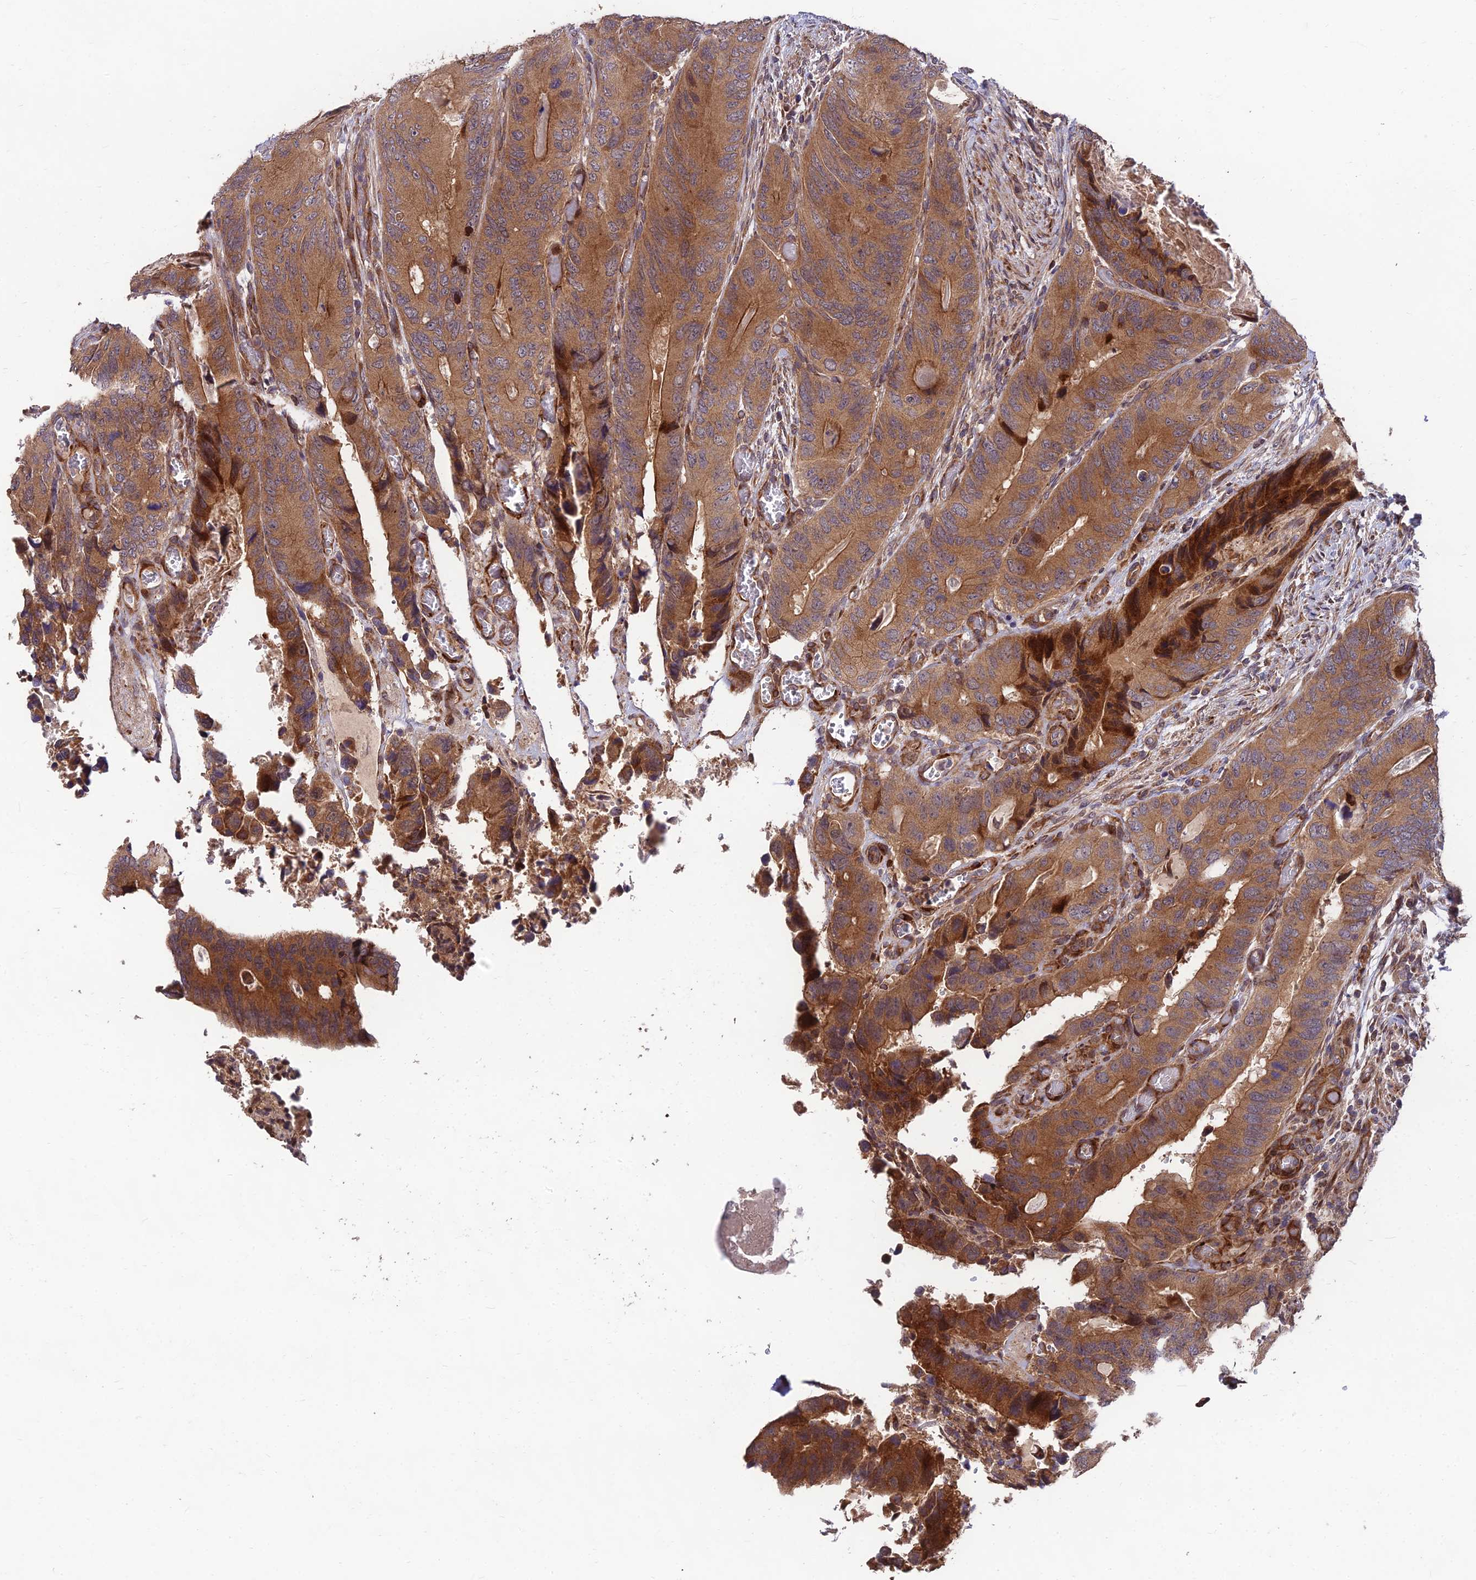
{"staining": {"intensity": "moderate", "quantity": ">75%", "location": "cytoplasmic/membranous"}, "tissue": "colorectal cancer", "cell_type": "Tumor cells", "image_type": "cancer", "snomed": [{"axis": "morphology", "description": "Adenocarcinoma, NOS"}, {"axis": "topography", "description": "Colon"}], "caption": "Protein expression analysis of colorectal adenocarcinoma displays moderate cytoplasmic/membranous positivity in approximately >75% of tumor cells.", "gene": "MKKS", "patient": {"sex": "male", "age": 84}}